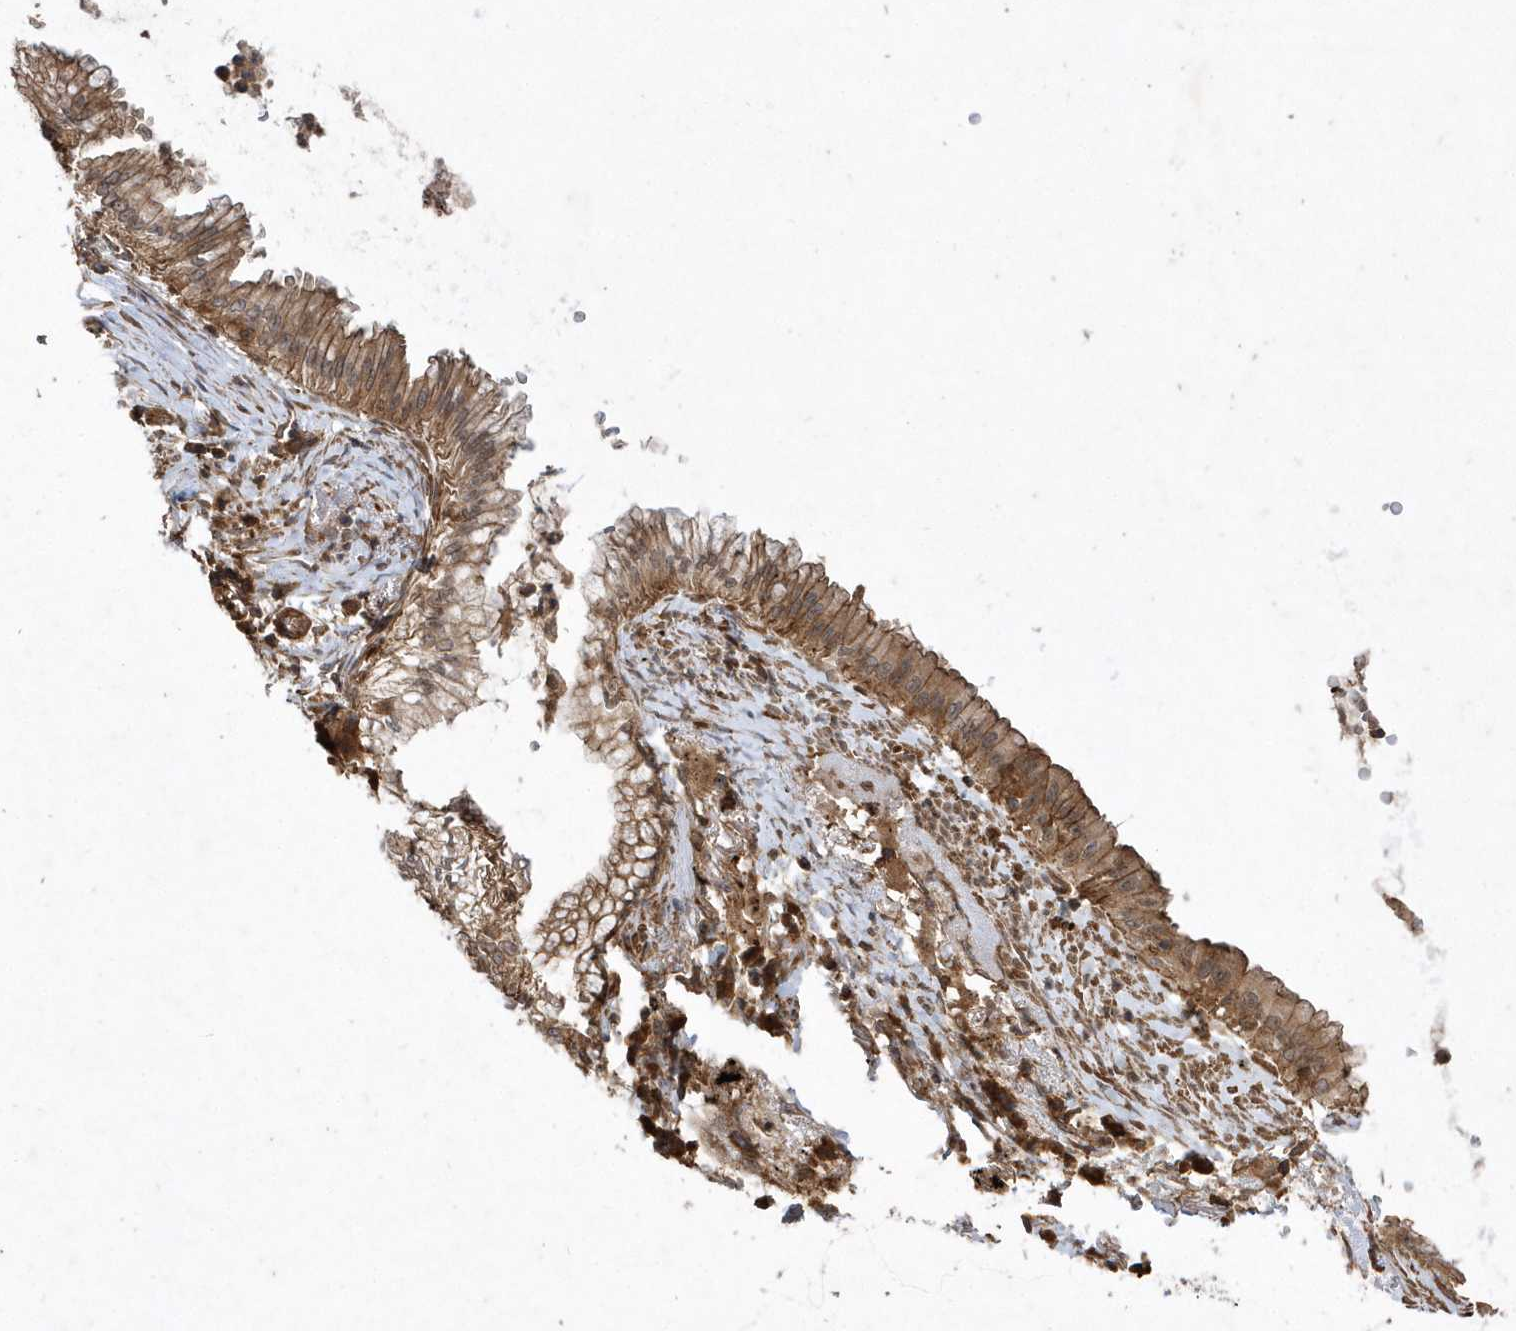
{"staining": {"intensity": "moderate", "quantity": ">75%", "location": "cytoplasmic/membranous"}, "tissue": "lung cancer", "cell_type": "Tumor cells", "image_type": "cancer", "snomed": [{"axis": "morphology", "description": "Adenocarcinoma, NOS"}, {"axis": "topography", "description": "Lung"}], "caption": "DAB (3,3'-diaminobenzidine) immunohistochemical staining of adenocarcinoma (lung) exhibits moderate cytoplasmic/membranous protein expression in approximately >75% of tumor cells. (DAB IHC, brown staining for protein, blue staining for nuclei).", "gene": "GFM2", "patient": {"sex": "female", "age": 70}}